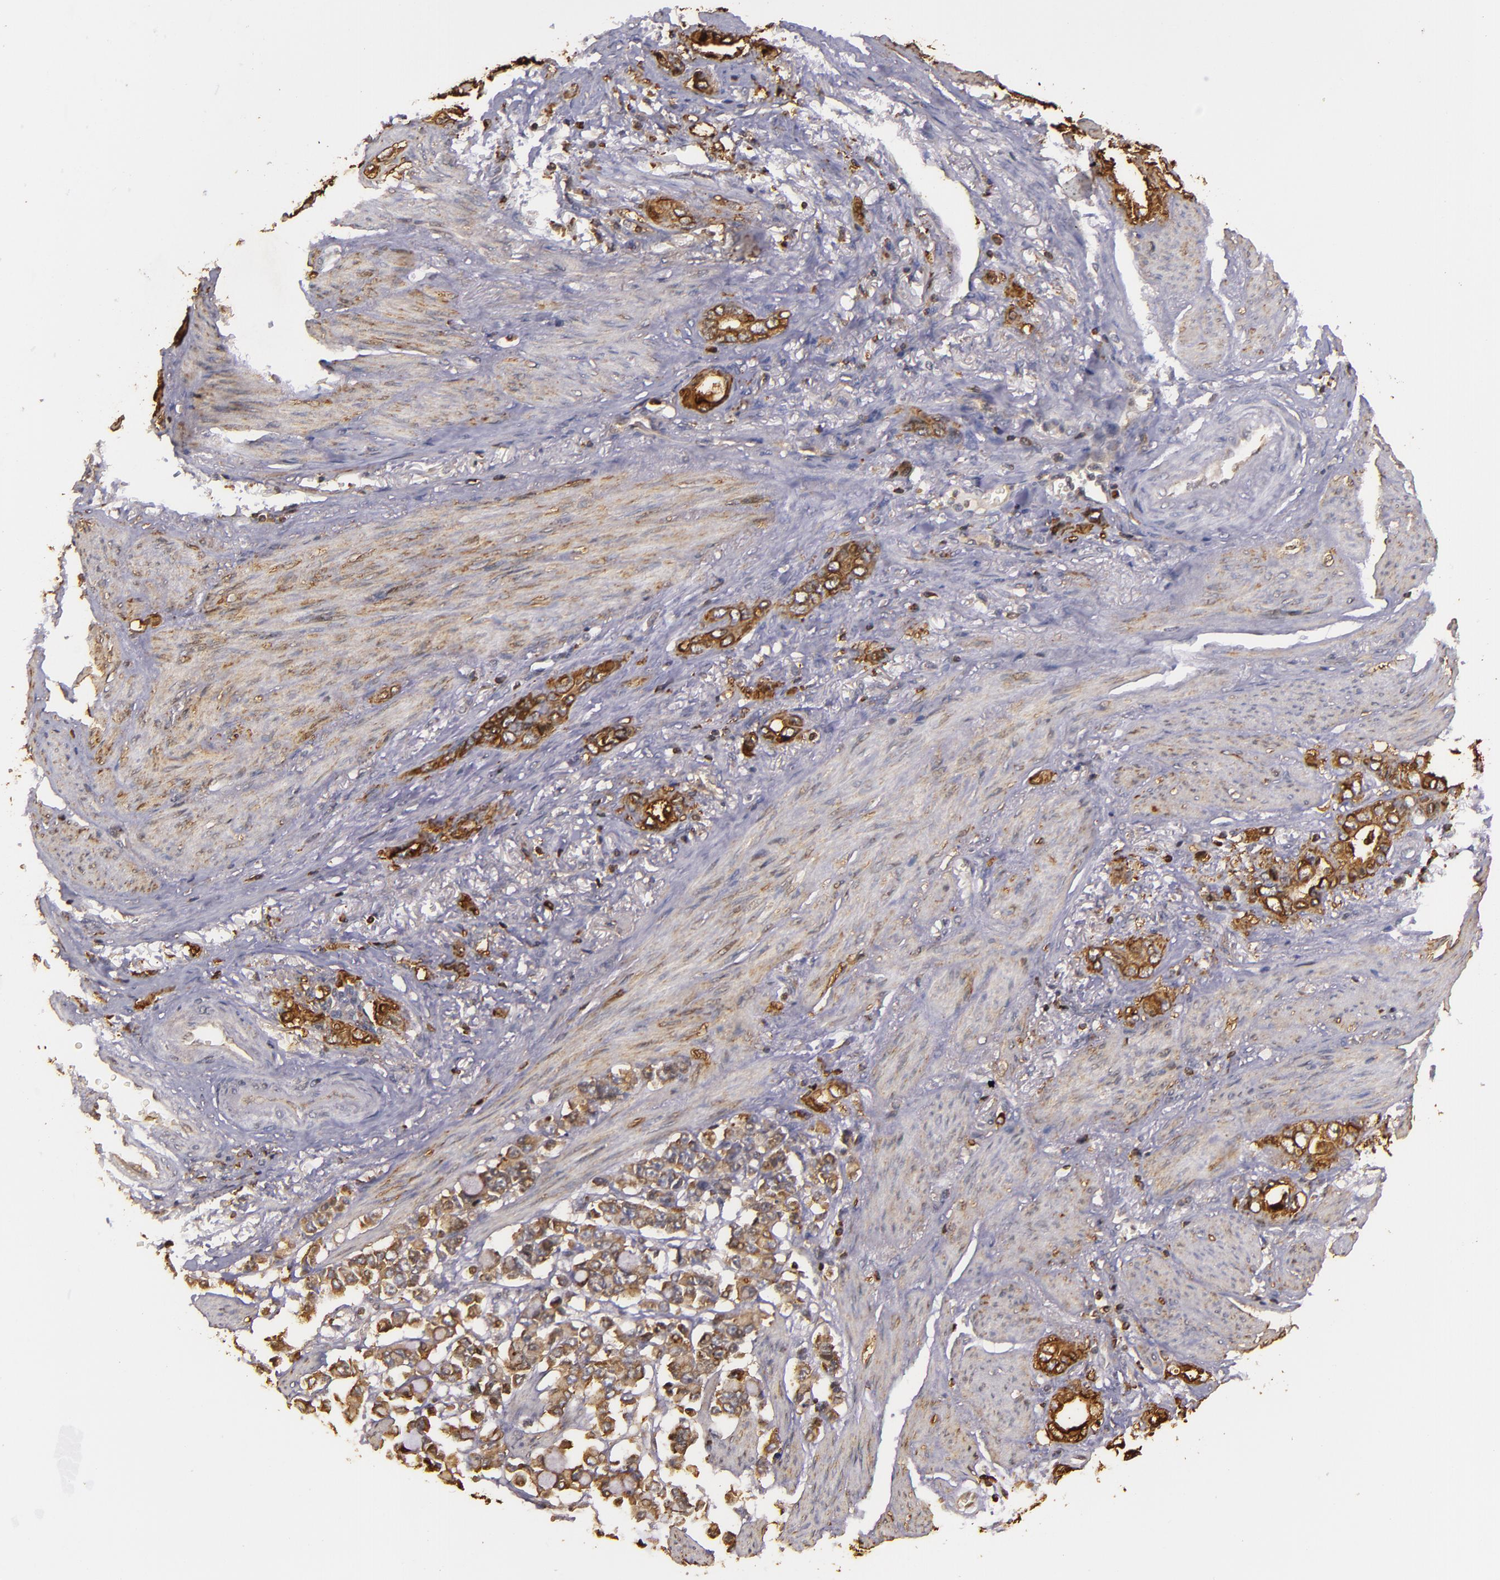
{"staining": {"intensity": "strong", "quantity": ">75%", "location": "cytoplasmic/membranous"}, "tissue": "stomach cancer", "cell_type": "Tumor cells", "image_type": "cancer", "snomed": [{"axis": "morphology", "description": "Adenocarcinoma, NOS"}, {"axis": "topography", "description": "Stomach"}], "caption": "Brown immunohistochemical staining in human stomach adenocarcinoma shows strong cytoplasmic/membranous expression in approximately >75% of tumor cells.", "gene": "SLC9A3R1", "patient": {"sex": "male", "age": 78}}